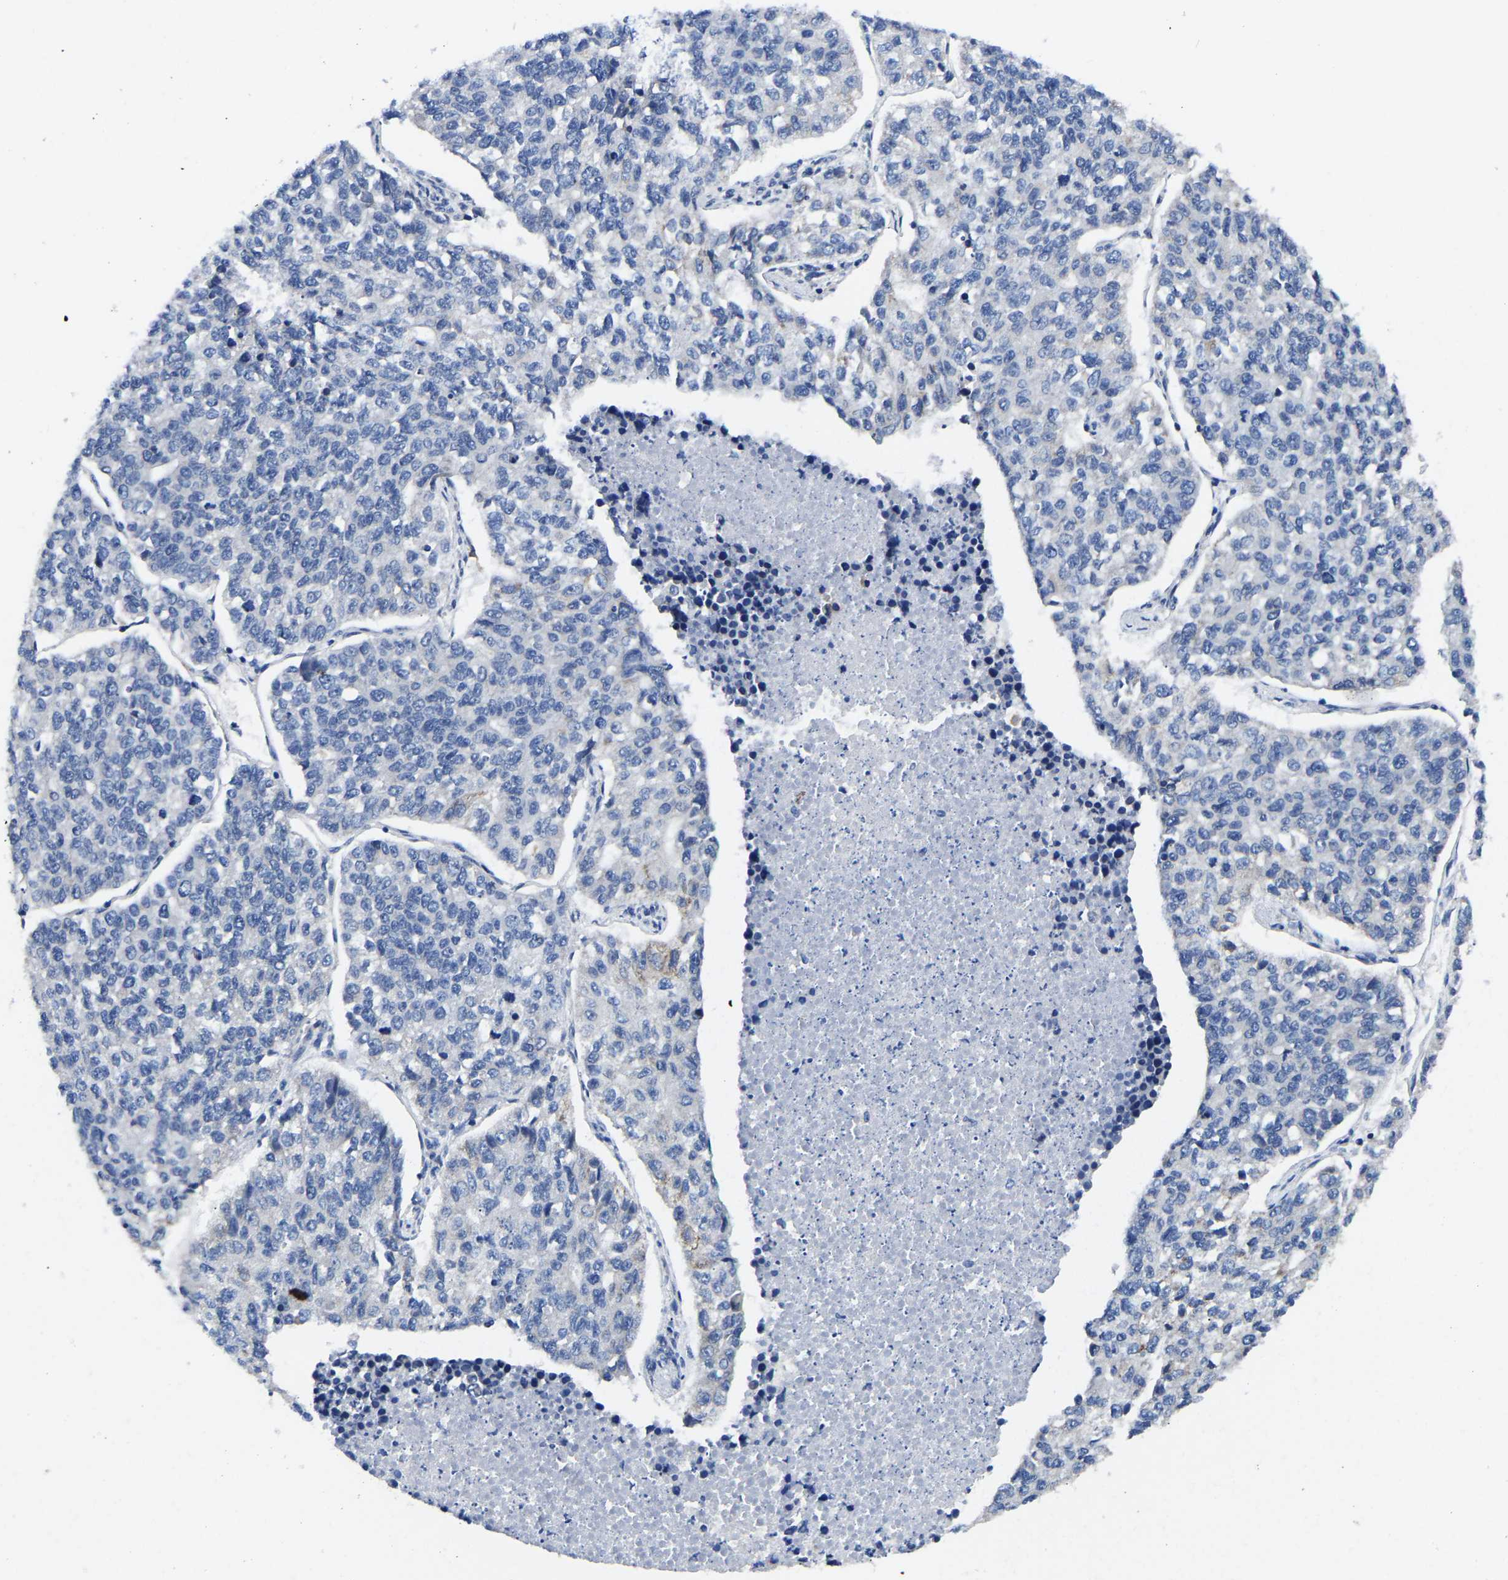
{"staining": {"intensity": "negative", "quantity": "none", "location": "none"}, "tissue": "lung cancer", "cell_type": "Tumor cells", "image_type": "cancer", "snomed": [{"axis": "morphology", "description": "Adenocarcinoma, NOS"}, {"axis": "topography", "description": "Lung"}], "caption": "Tumor cells are negative for protein expression in human lung cancer (adenocarcinoma).", "gene": "RINT1", "patient": {"sex": "male", "age": 49}}